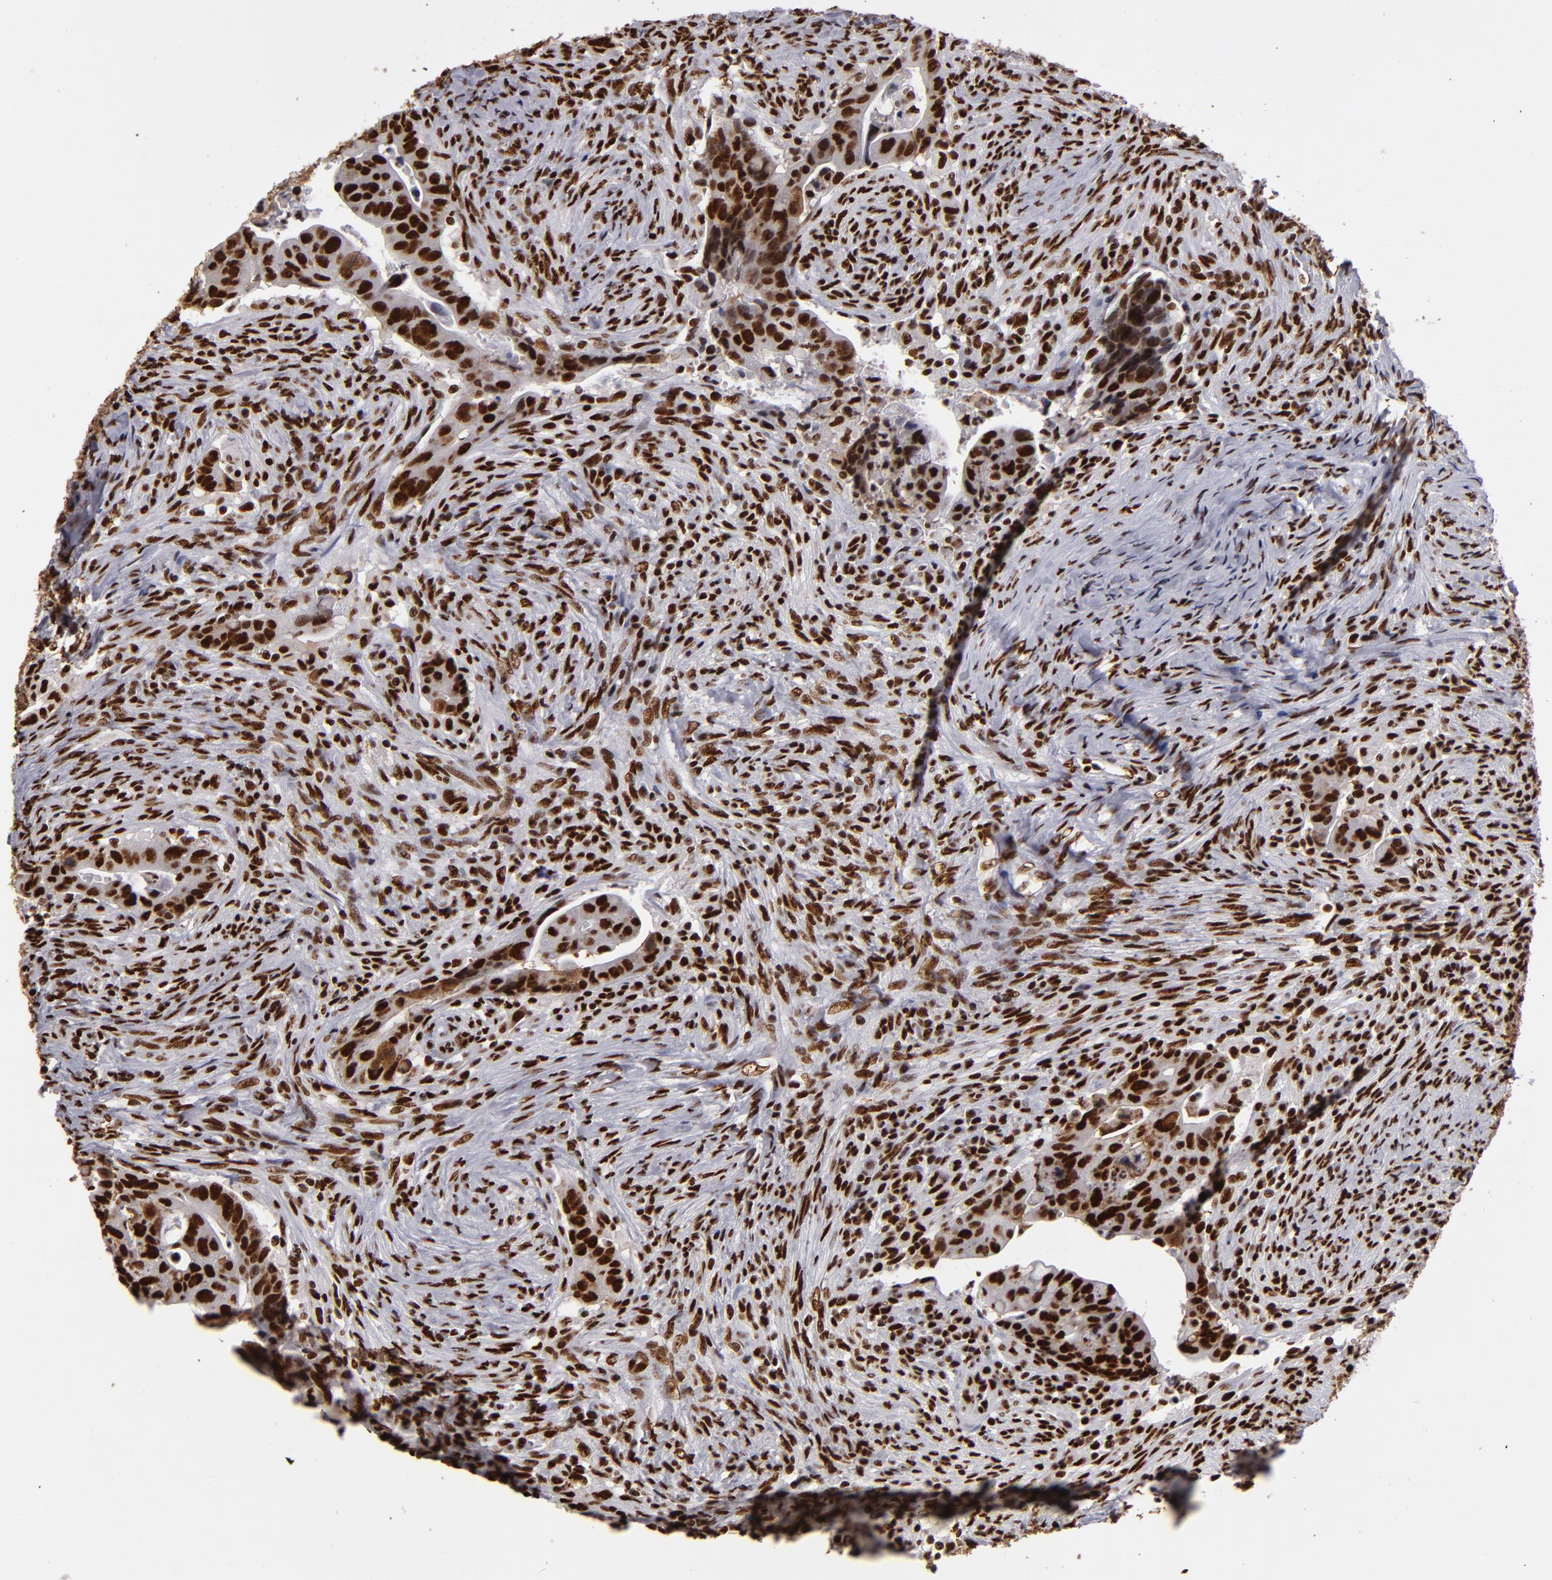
{"staining": {"intensity": "strong", "quantity": ">75%", "location": "nuclear"}, "tissue": "colorectal cancer", "cell_type": "Tumor cells", "image_type": "cancer", "snomed": [{"axis": "morphology", "description": "Adenocarcinoma, NOS"}, {"axis": "topography", "description": "Rectum"}], "caption": "Immunohistochemistry histopathology image of neoplastic tissue: colorectal adenocarcinoma stained using IHC exhibits high levels of strong protein expression localized specifically in the nuclear of tumor cells, appearing as a nuclear brown color.", "gene": "MRE11", "patient": {"sex": "female", "age": 71}}